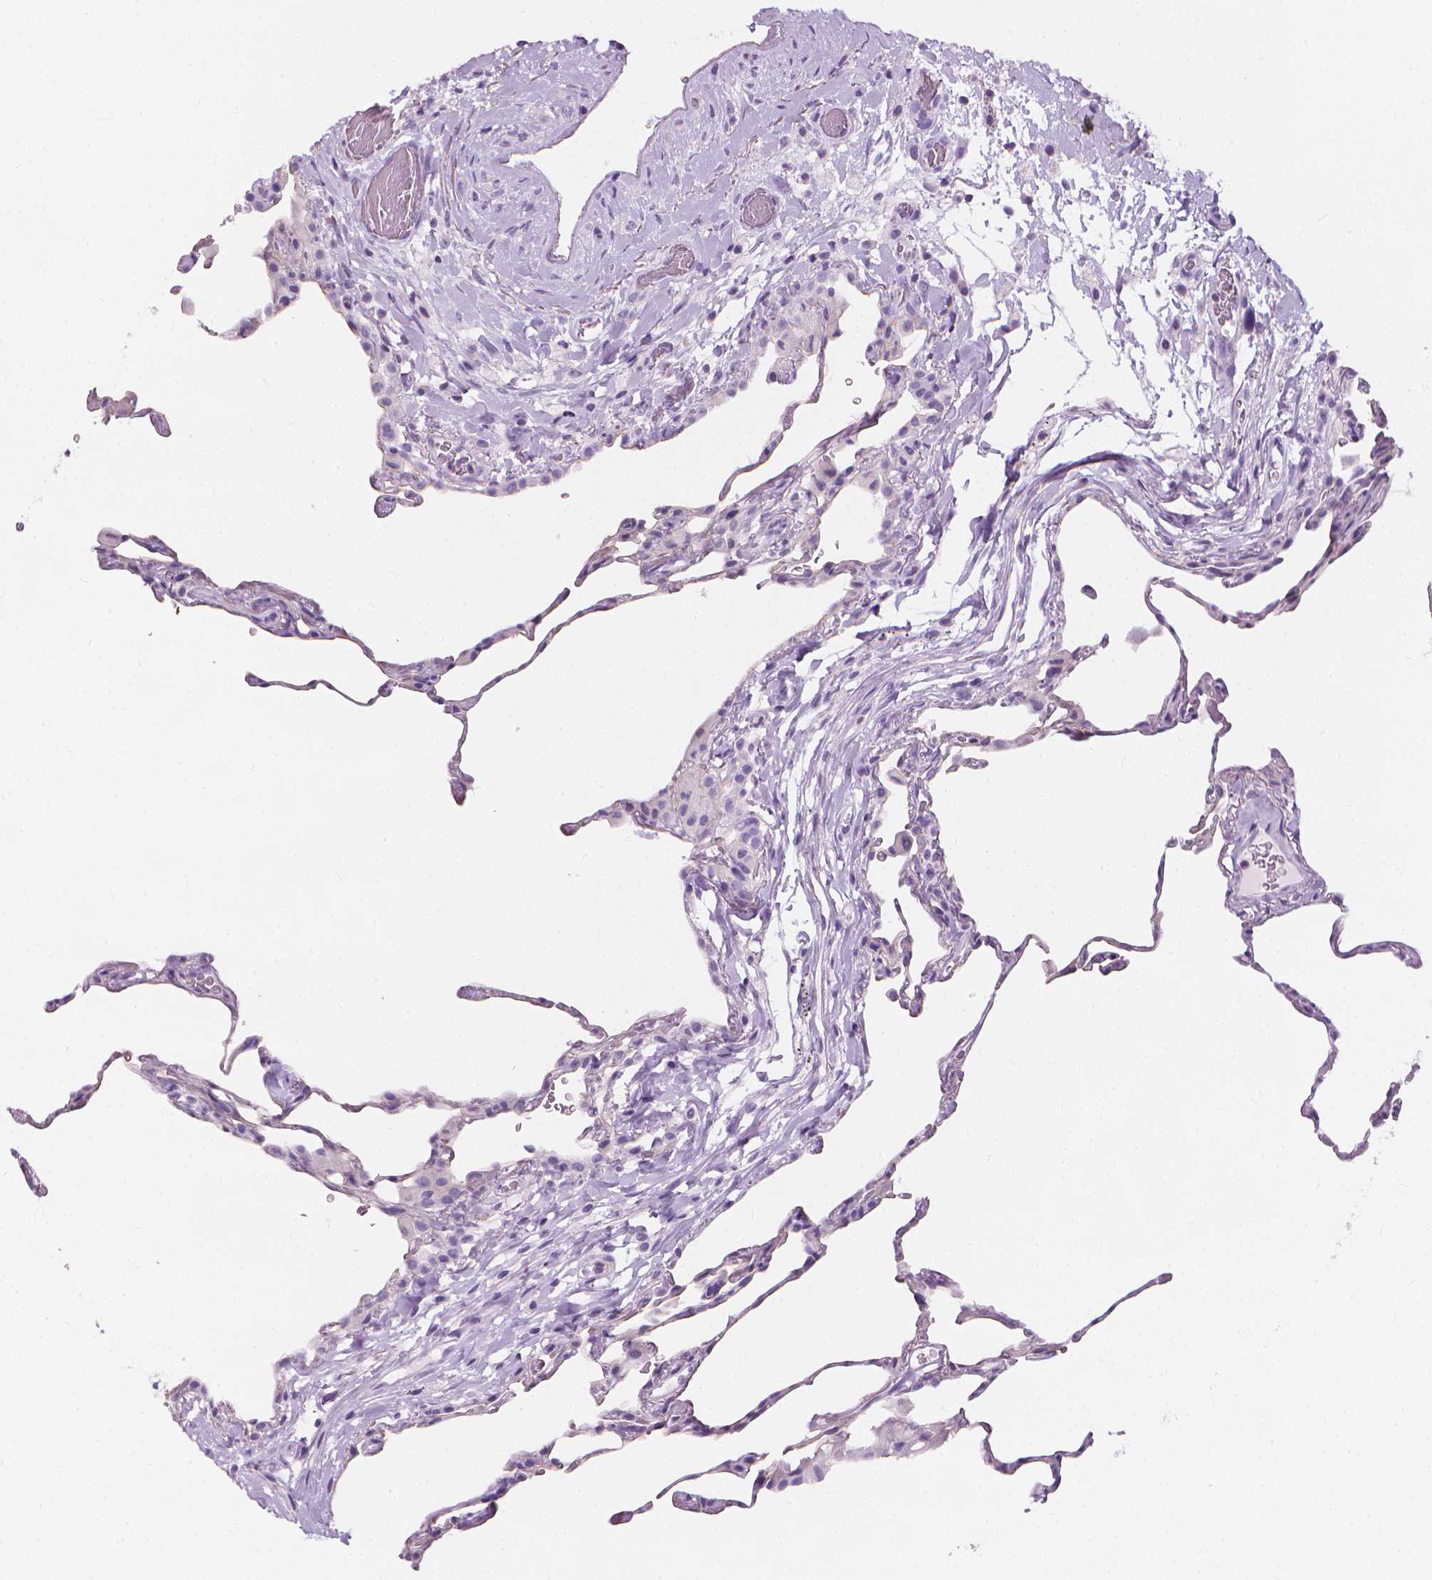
{"staining": {"intensity": "negative", "quantity": "none", "location": "none"}, "tissue": "lung", "cell_type": "Alveolar cells", "image_type": "normal", "snomed": [{"axis": "morphology", "description": "Normal tissue, NOS"}, {"axis": "topography", "description": "Lung"}], "caption": "Immunohistochemistry (IHC) image of normal human lung stained for a protein (brown), which displays no staining in alveolar cells. Nuclei are stained in blue.", "gene": "DCAF8L1", "patient": {"sex": "female", "age": 57}}